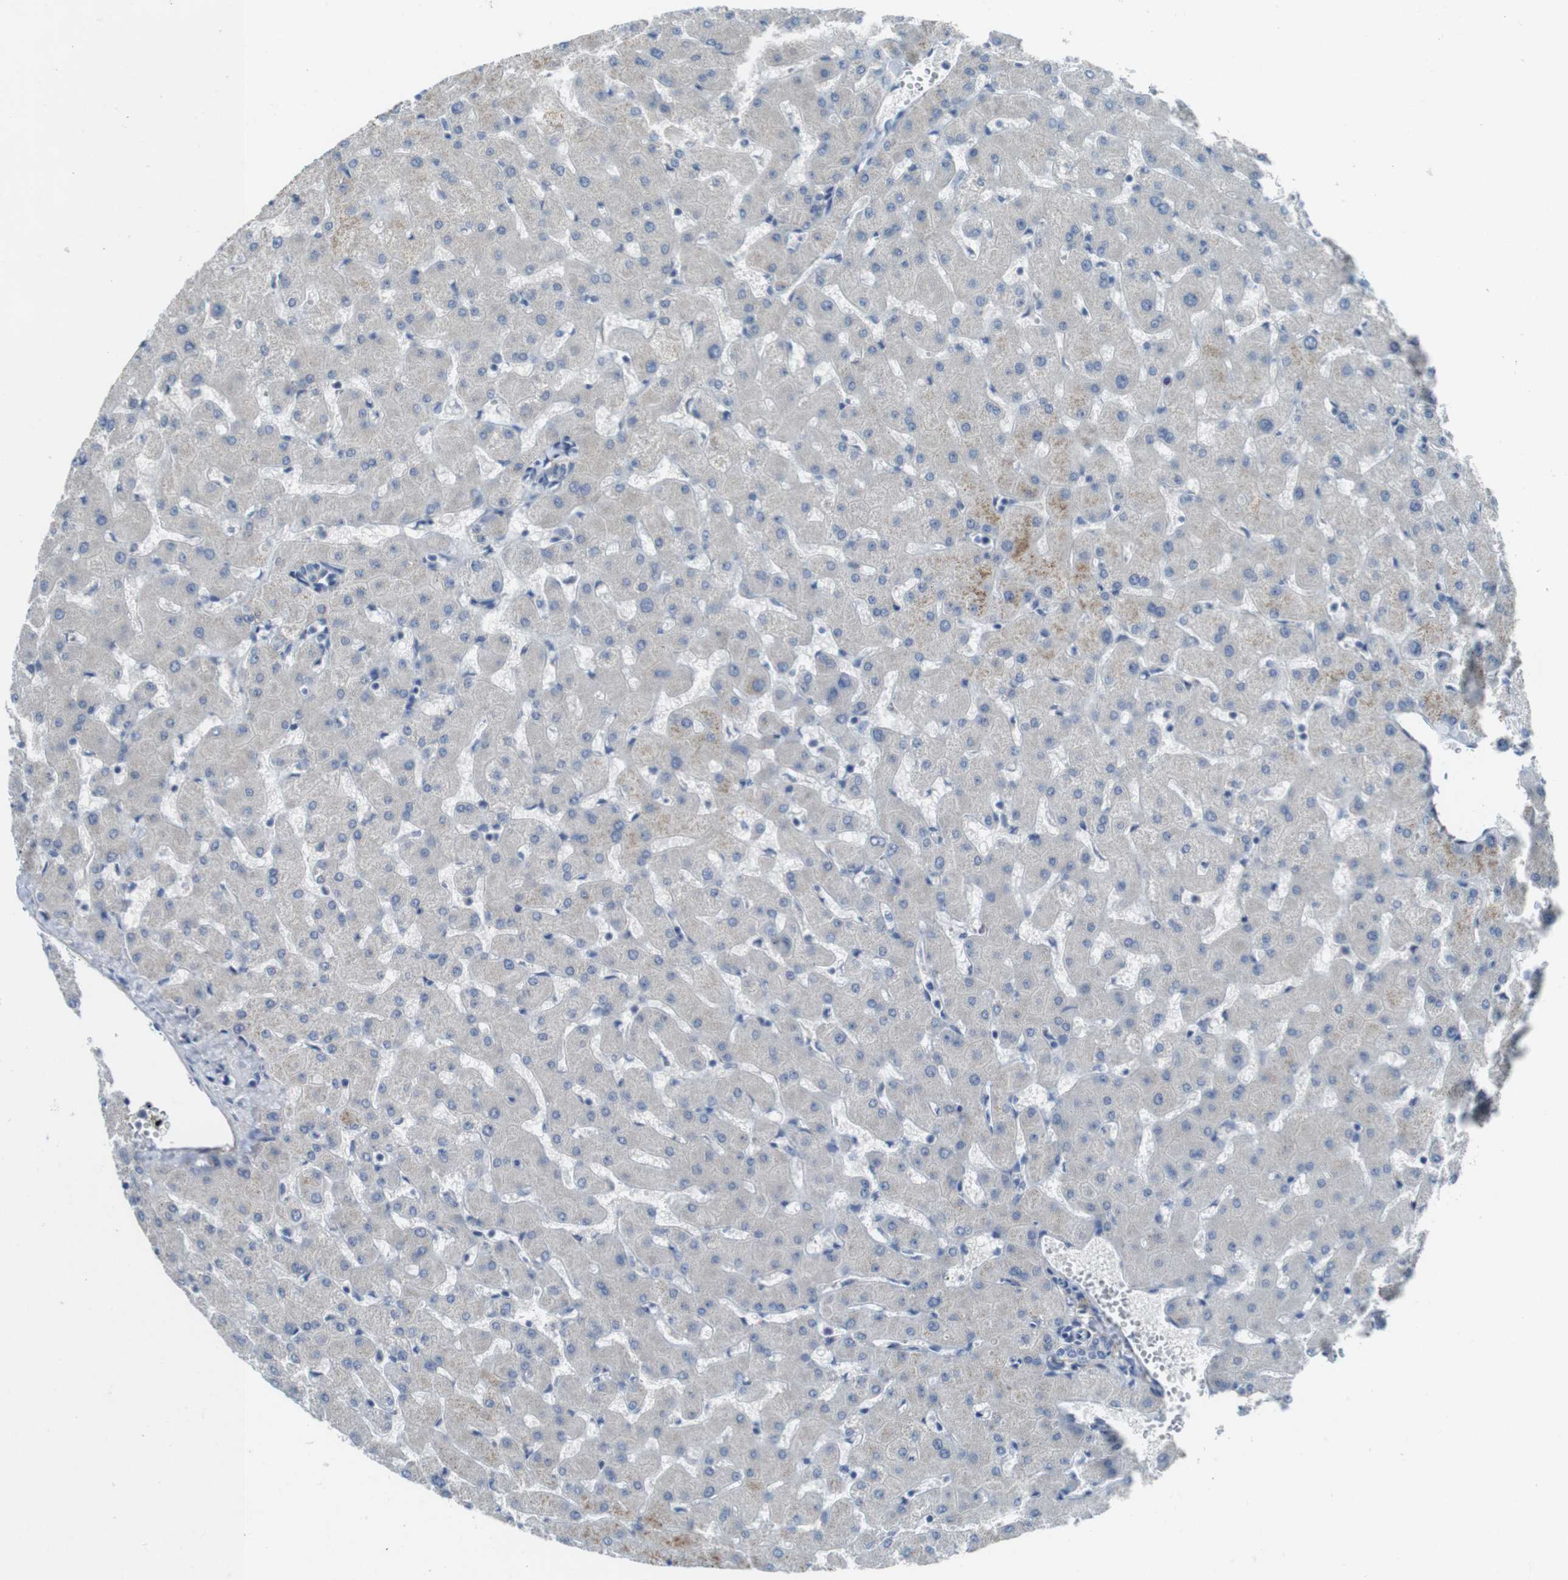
{"staining": {"intensity": "negative", "quantity": "none", "location": "none"}, "tissue": "liver", "cell_type": "Cholangiocytes", "image_type": "normal", "snomed": [{"axis": "morphology", "description": "Normal tissue, NOS"}, {"axis": "topography", "description": "Liver"}], "caption": "An immunohistochemistry (IHC) image of unremarkable liver is shown. There is no staining in cholangiocytes of liver.", "gene": "ENTPD7", "patient": {"sex": "female", "age": 63}}